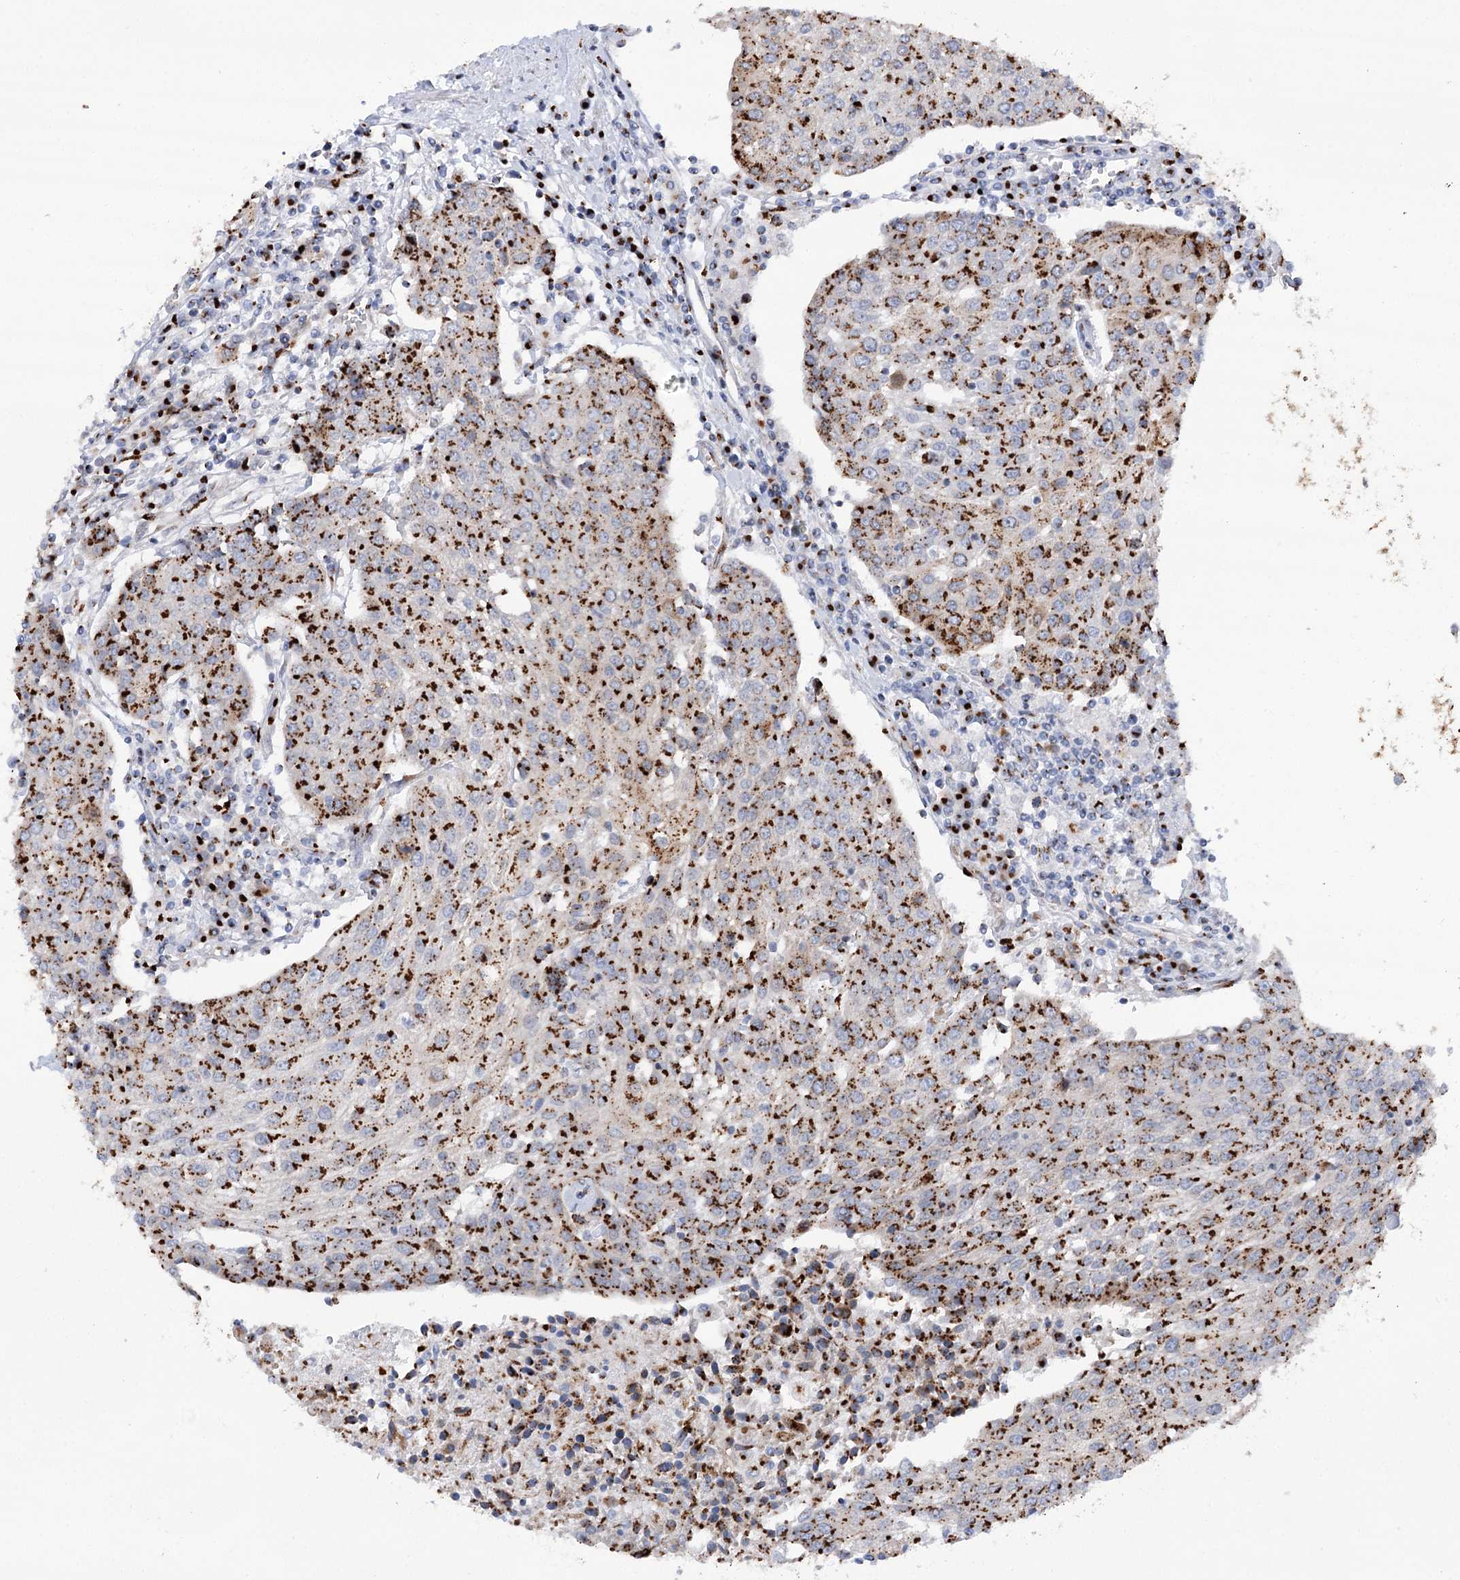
{"staining": {"intensity": "strong", "quantity": ">75%", "location": "cytoplasmic/membranous"}, "tissue": "urothelial cancer", "cell_type": "Tumor cells", "image_type": "cancer", "snomed": [{"axis": "morphology", "description": "Urothelial carcinoma, High grade"}, {"axis": "topography", "description": "Urinary bladder"}], "caption": "A high-resolution image shows immunohistochemistry (IHC) staining of urothelial cancer, which displays strong cytoplasmic/membranous staining in approximately >75% of tumor cells. (DAB IHC, brown staining for protein, blue staining for nuclei).", "gene": "TMEM165", "patient": {"sex": "female", "age": 85}}